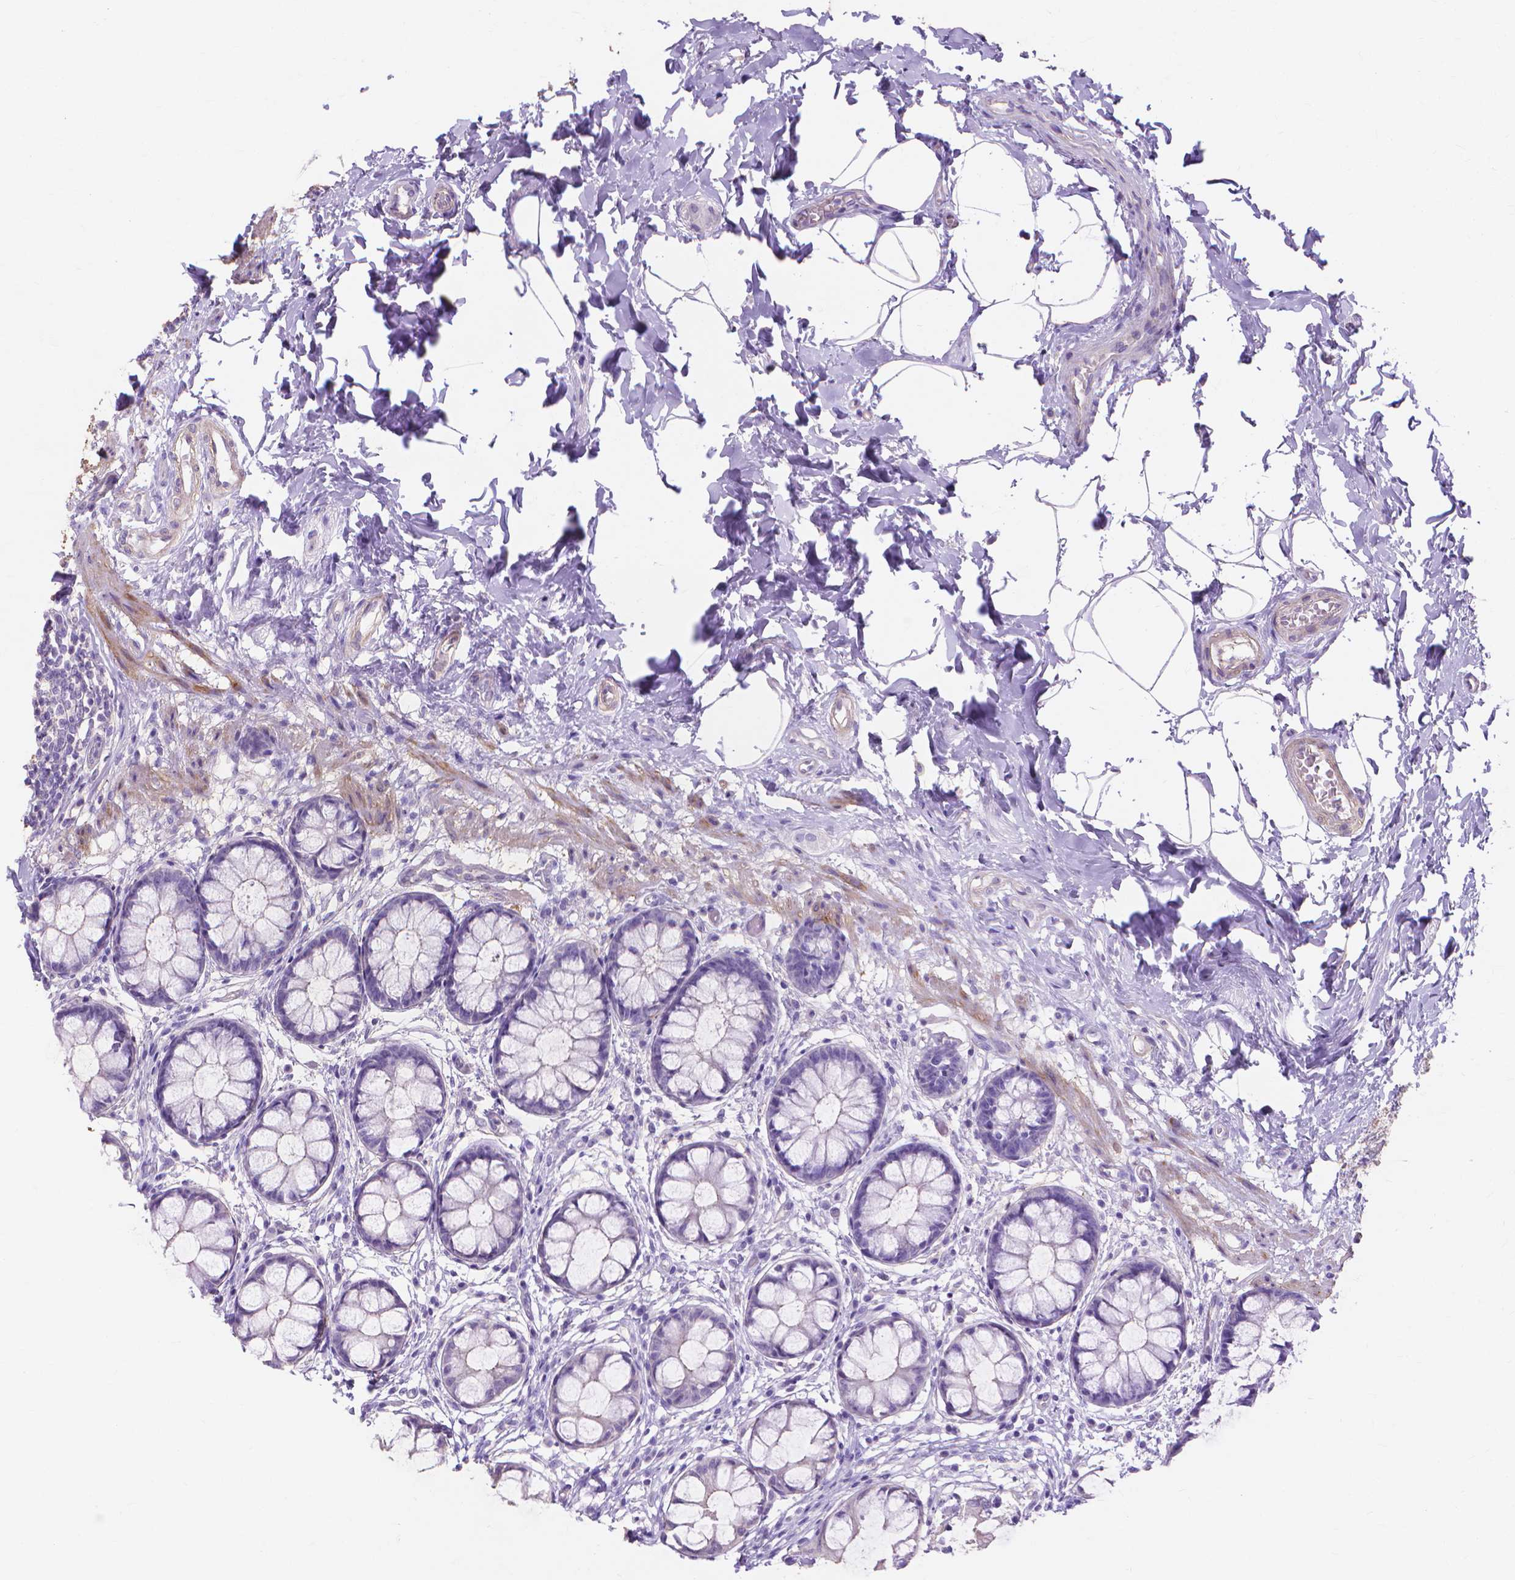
{"staining": {"intensity": "negative", "quantity": "none", "location": "none"}, "tissue": "rectum", "cell_type": "Glandular cells", "image_type": "normal", "snomed": [{"axis": "morphology", "description": "Normal tissue, NOS"}, {"axis": "topography", "description": "Rectum"}], "caption": "IHC histopathology image of normal rectum stained for a protein (brown), which displays no expression in glandular cells.", "gene": "MBLAC1", "patient": {"sex": "female", "age": 62}}